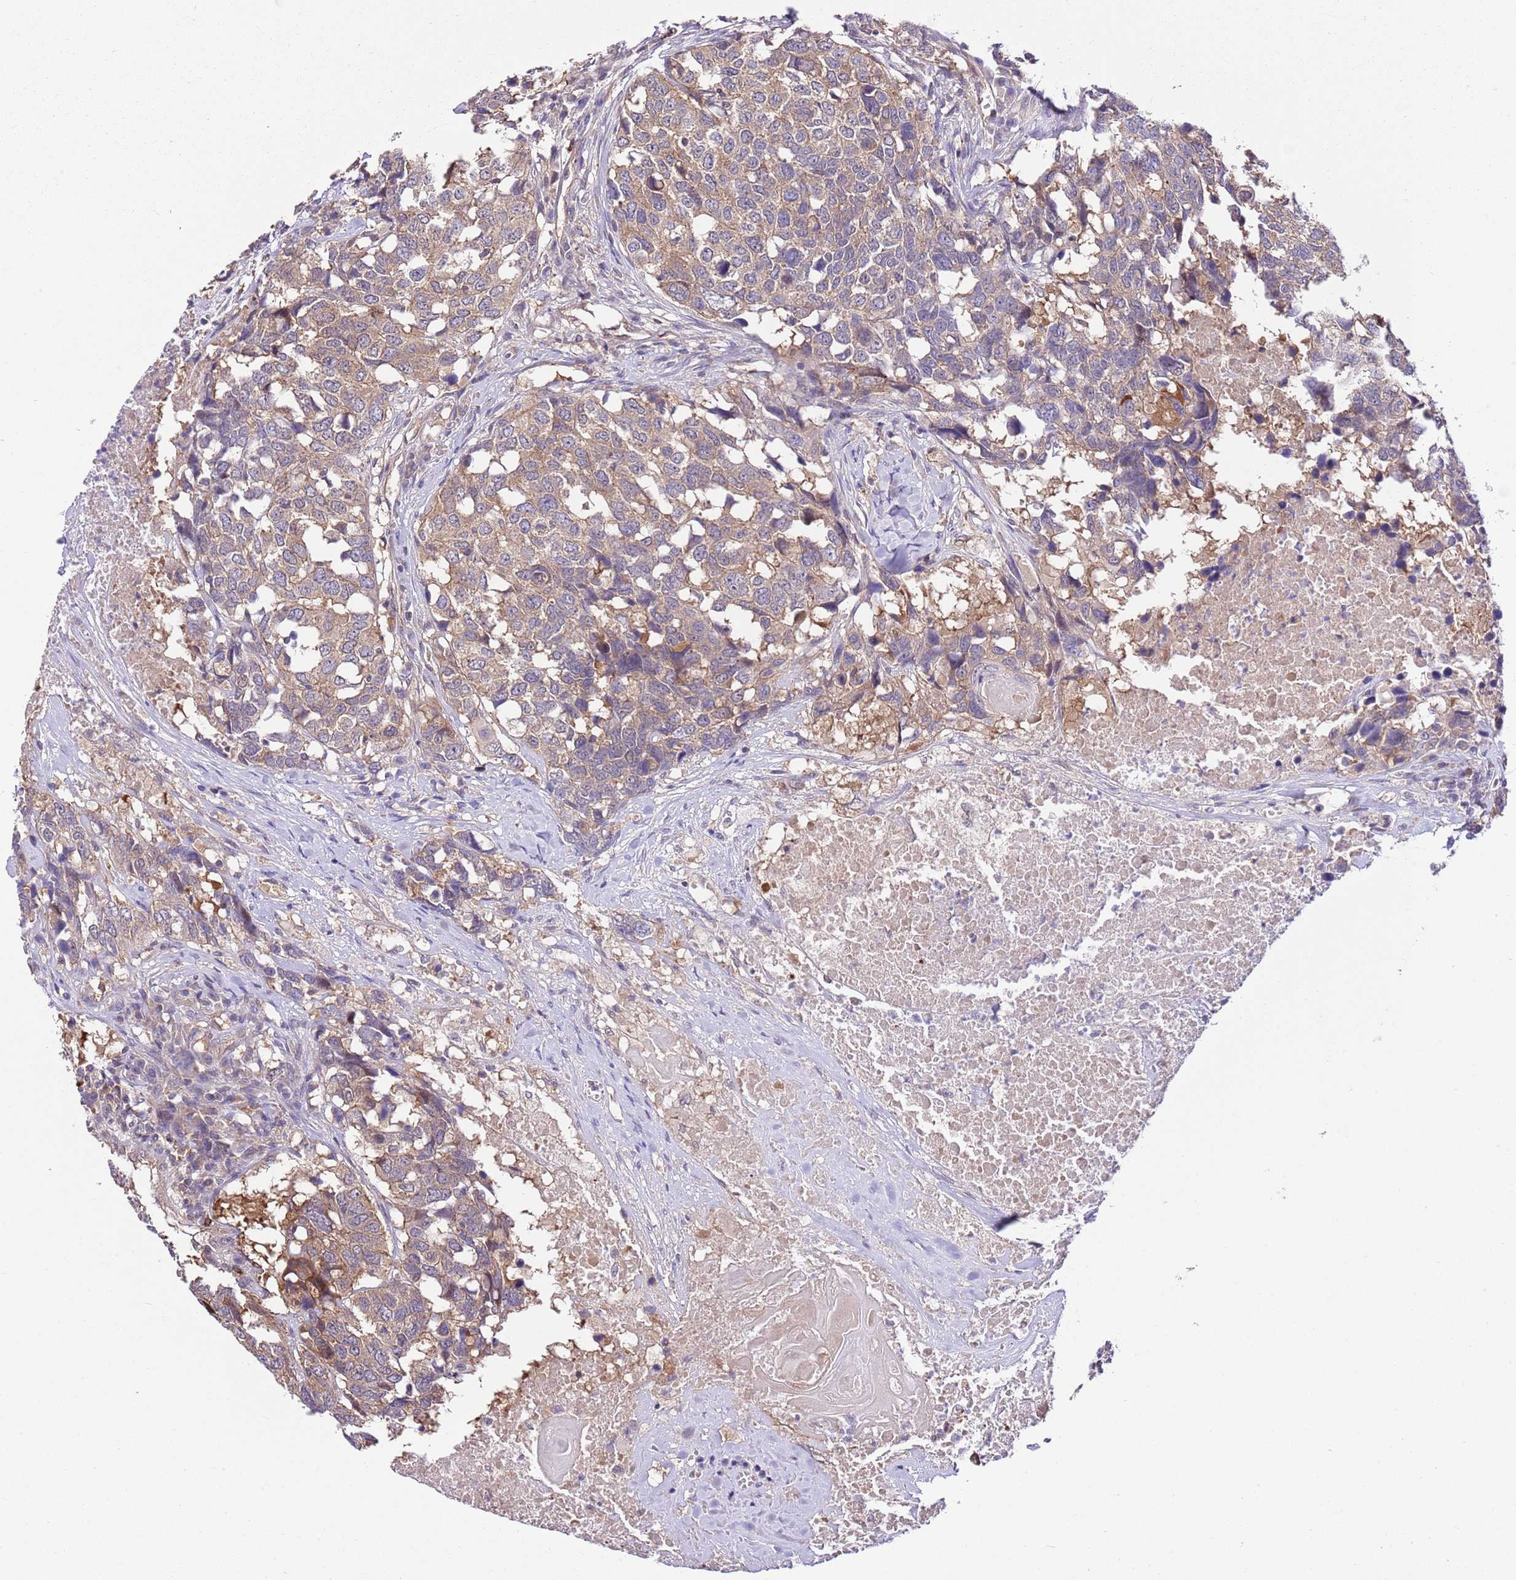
{"staining": {"intensity": "weak", "quantity": ">75%", "location": "cytoplasmic/membranous"}, "tissue": "head and neck cancer", "cell_type": "Tumor cells", "image_type": "cancer", "snomed": [{"axis": "morphology", "description": "Squamous cell carcinoma, NOS"}, {"axis": "topography", "description": "Head-Neck"}], "caption": "The immunohistochemical stain highlights weak cytoplasmic/membranous expression in tumor cells of head and neck cancer (squamous cell carcinoma) tissue.", "gene": "DONSON", "patient": {"sex": "male", "age": 66}}